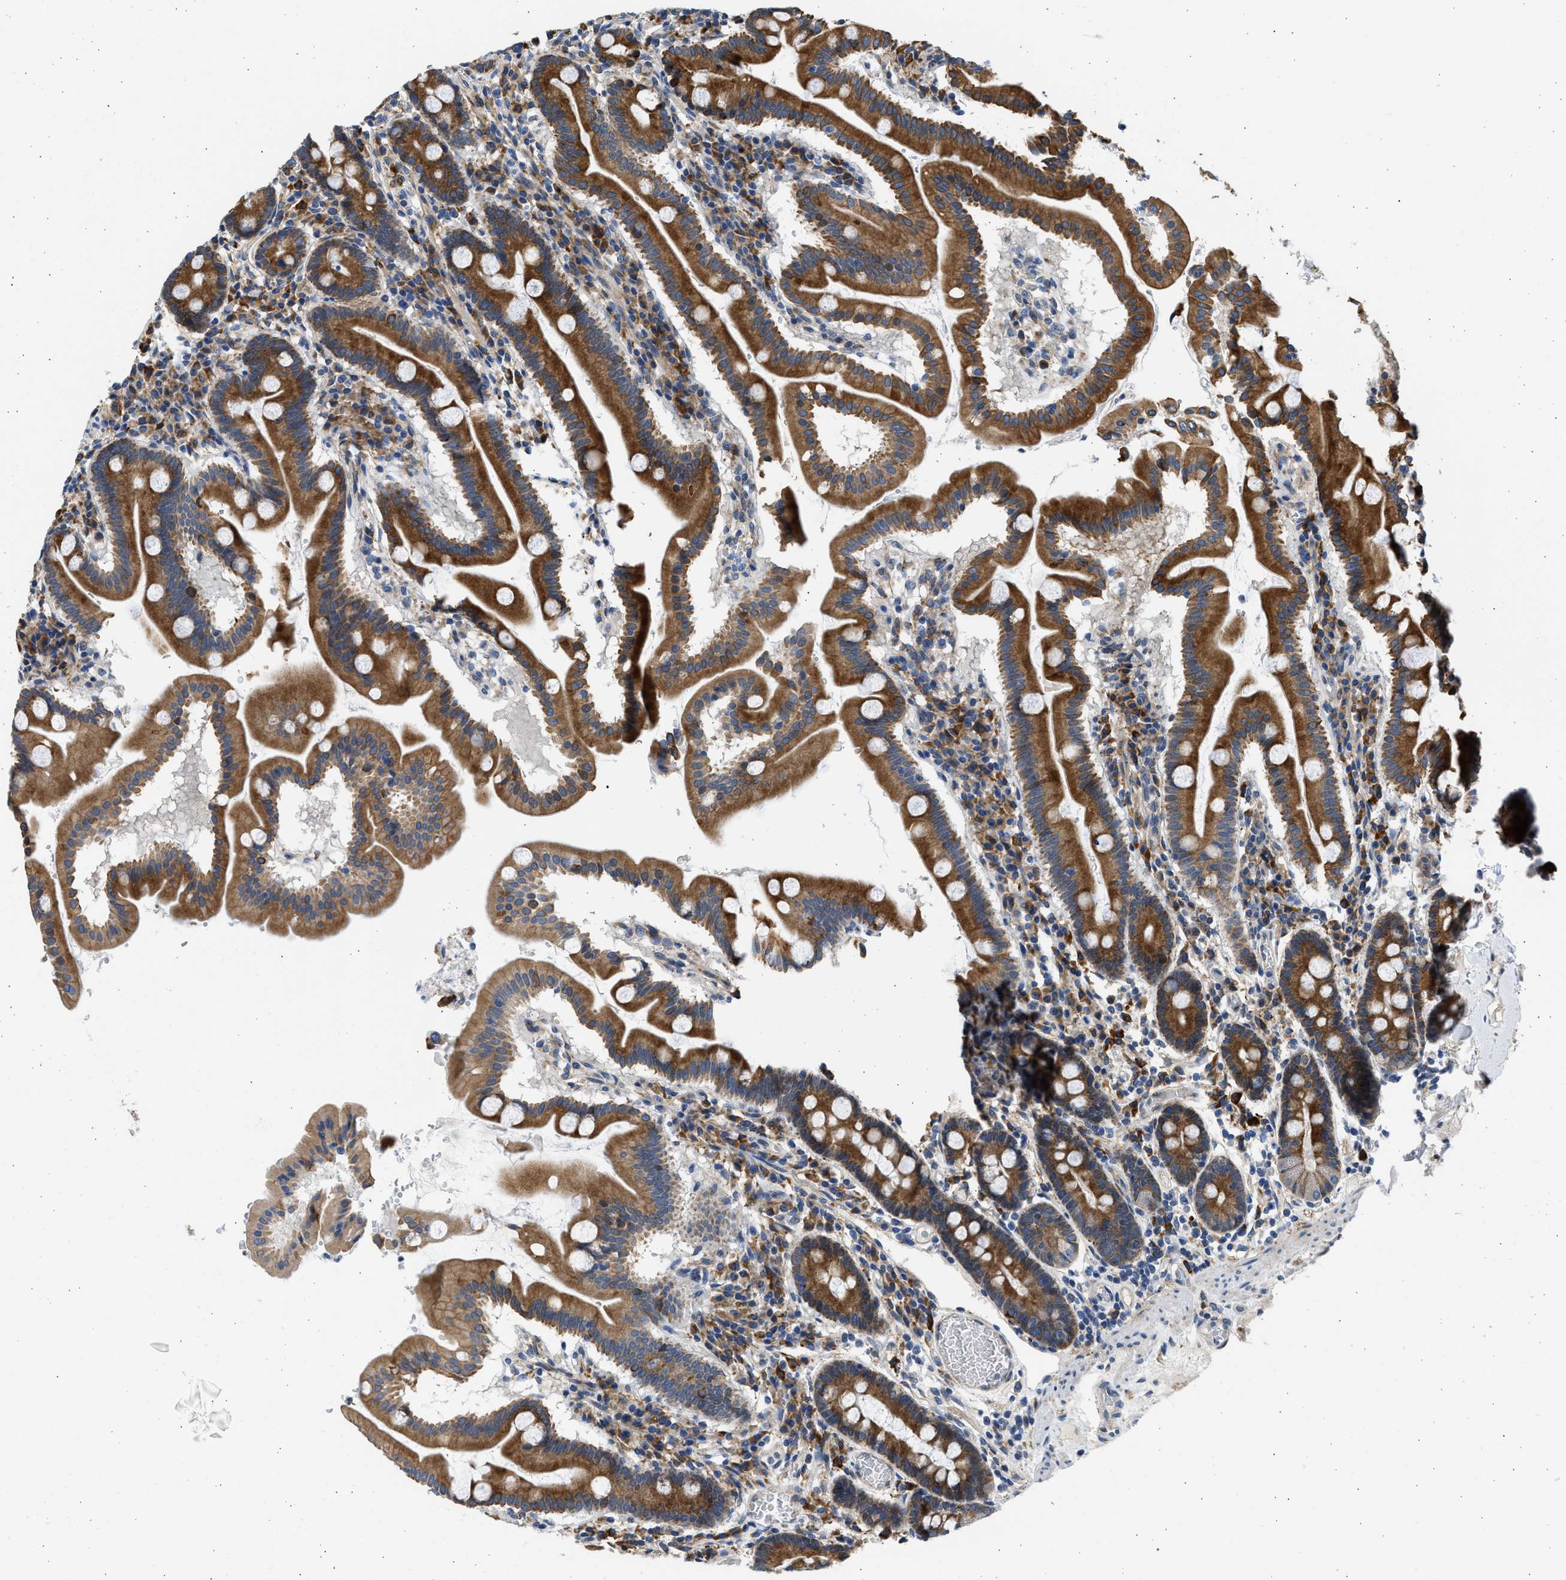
{"staining": {"intensity": "strong", "quantity": ">75%", "location": "cytoplasmic/membranous"}, "tissue": "duodenum", "cell_type": "Glandular cells", "image_type": "normal", "snomed": [{"axis": "morphology", "description": "Normal tissue, NOS"}, {"axis": "topography", "description": "Duodenum"}], "caption": "Duodenum stained with DAB (3,3'-diaminobenzidine) IHC demonstrates high levels of strong cytoplasmic/membranous expression in about >75% of glandular cells. (DAB (3,3'-diaminobenzidine) IHC, brown staining for protein, blue staining for nuclei).", "gene": "PLD2", "patient": {"sex": "male", "age": 50}}